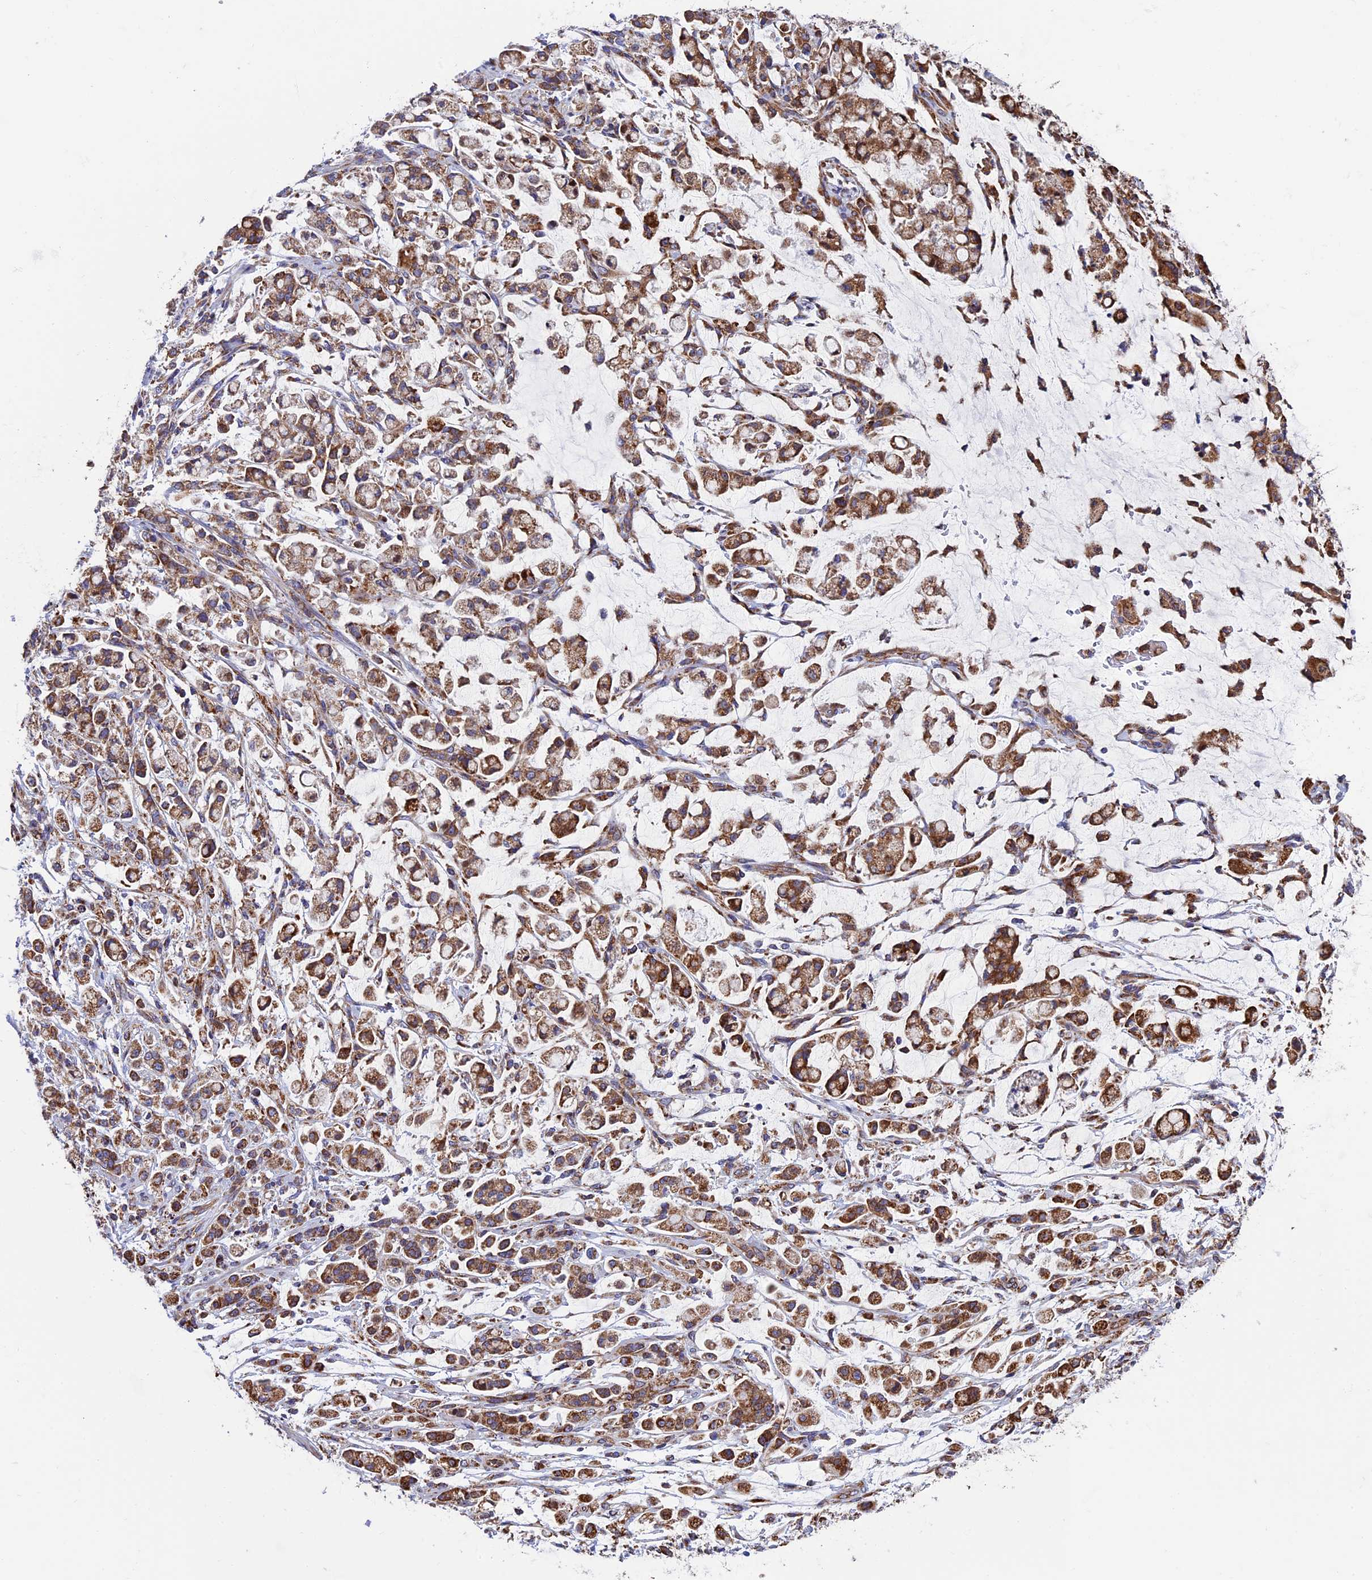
{"staining": {"intensity": "moderate", "quantity": ">75%", "location": "cytoplasmic/membranous"}, "tissue": "stomach cancer", "cell_type": "Tumor cells", "image_type": "cancer", "snomed": [{"axis": "morphology", "description": "Adenocarcinoma, NOS"}, {"axis": "topography", "description": "Stomach"}], "caption": "This is a histology image of immunohistochemistry staining of adenocarcinoma (stomach), which shows moderate staining in the cytoplasmic/membranous of tumor cells.", "gene": "SLC9A5", "patient": {"sex": "female", "age": 60}}